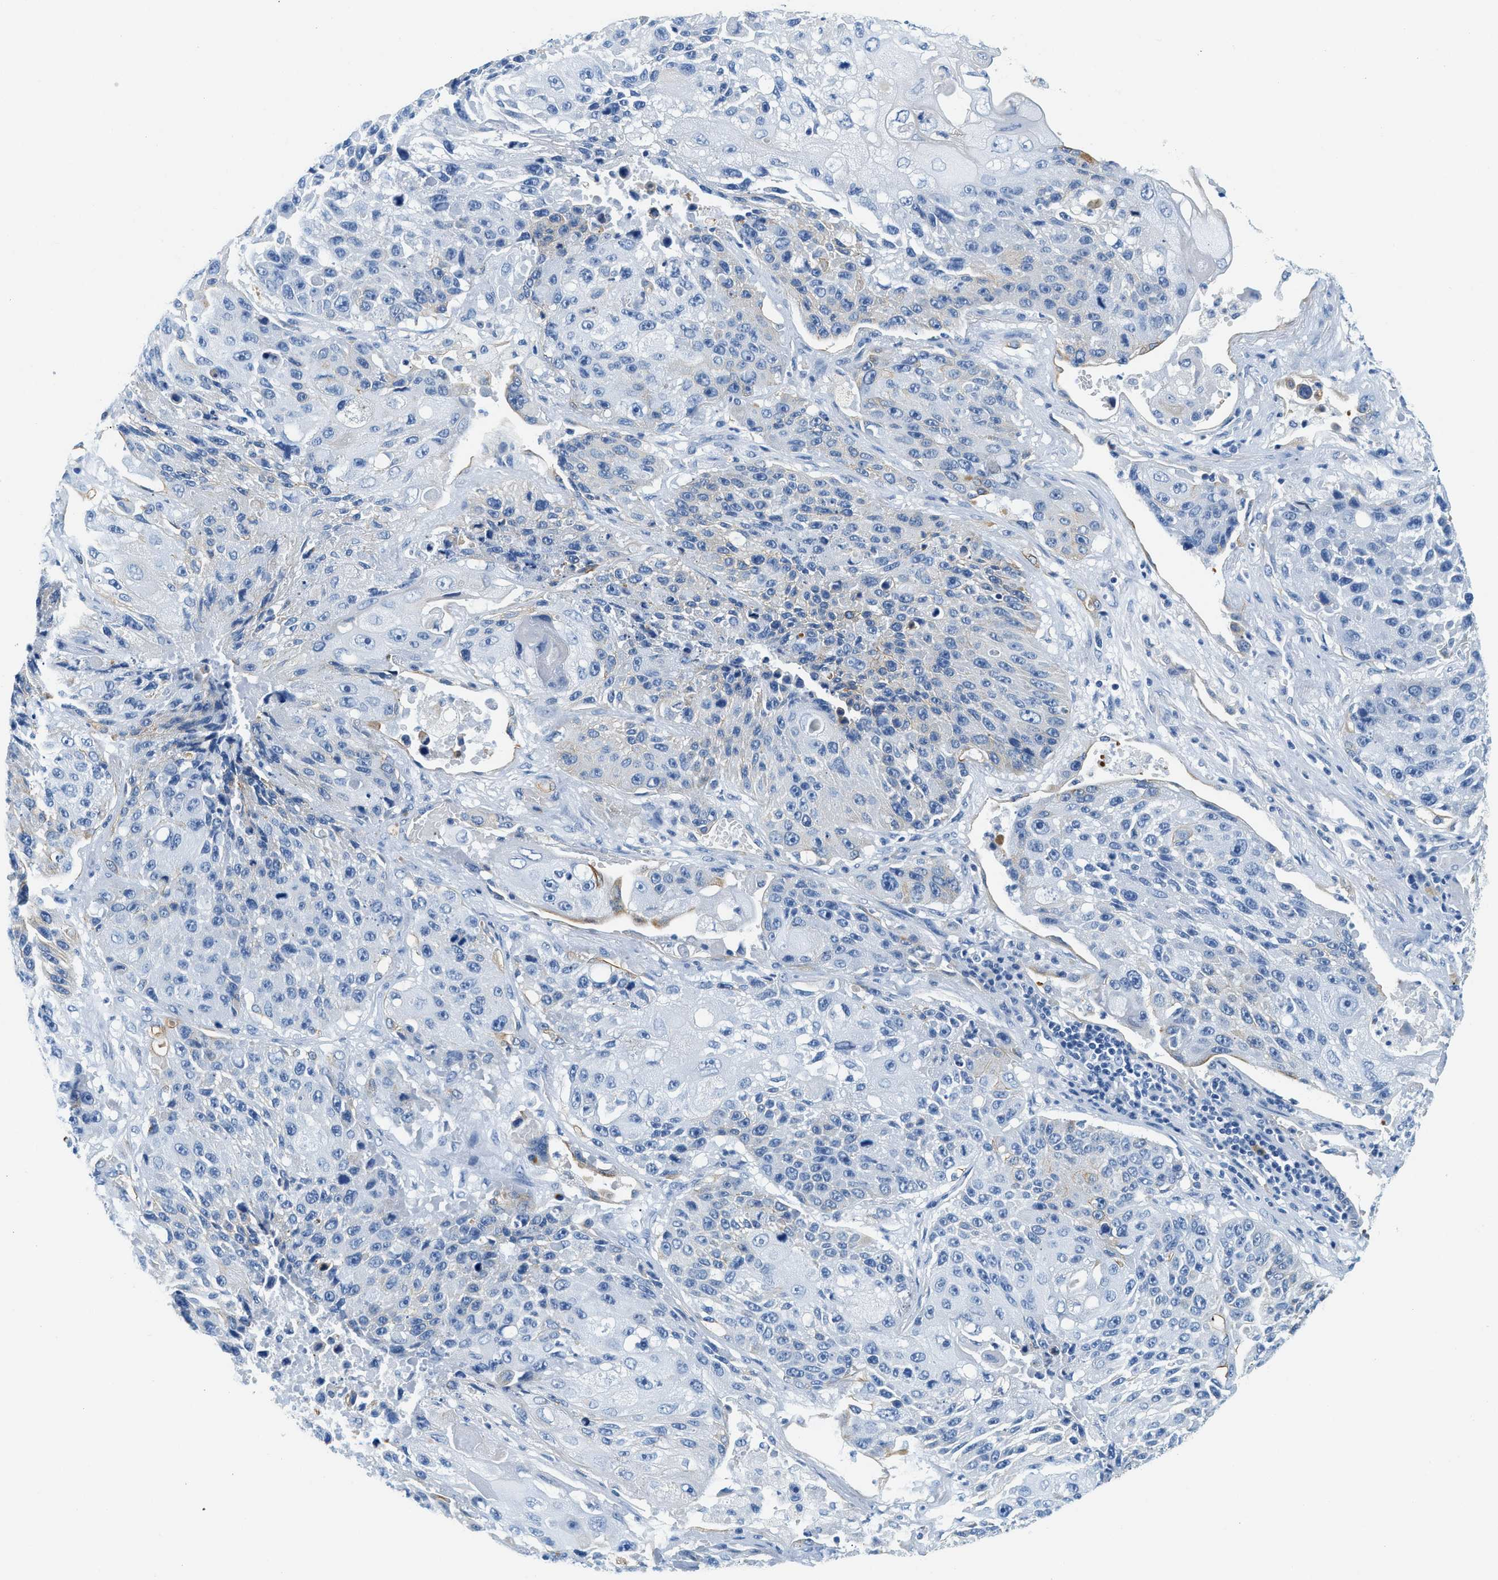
{"staining": {"intensity": "negative", "quantity": "none", "location": "none"}, "tissue": "lung cancer", "cell_type": "Tumor cells", "image_type": "cancer", "snomed": [{"axis": "morphology", "description": "Squamous cell carcinoma, NOS"}, {"axis": "topography", "description": "Lung"}], "caption": "This photomicrograph is of lung squamous cell carcinoma stained with immunohistochemistry (IHC) to label a protein in brown with the nuclei are counter-stained blue. There is no positivity in tumor cells. (DAB (3,3'-diaminobenzidine) immunohistochemistry visualized using brightfield microscopy, high magnification).", "gene": "STXBP2", "patient": {"sex": "male", "age": 61}}